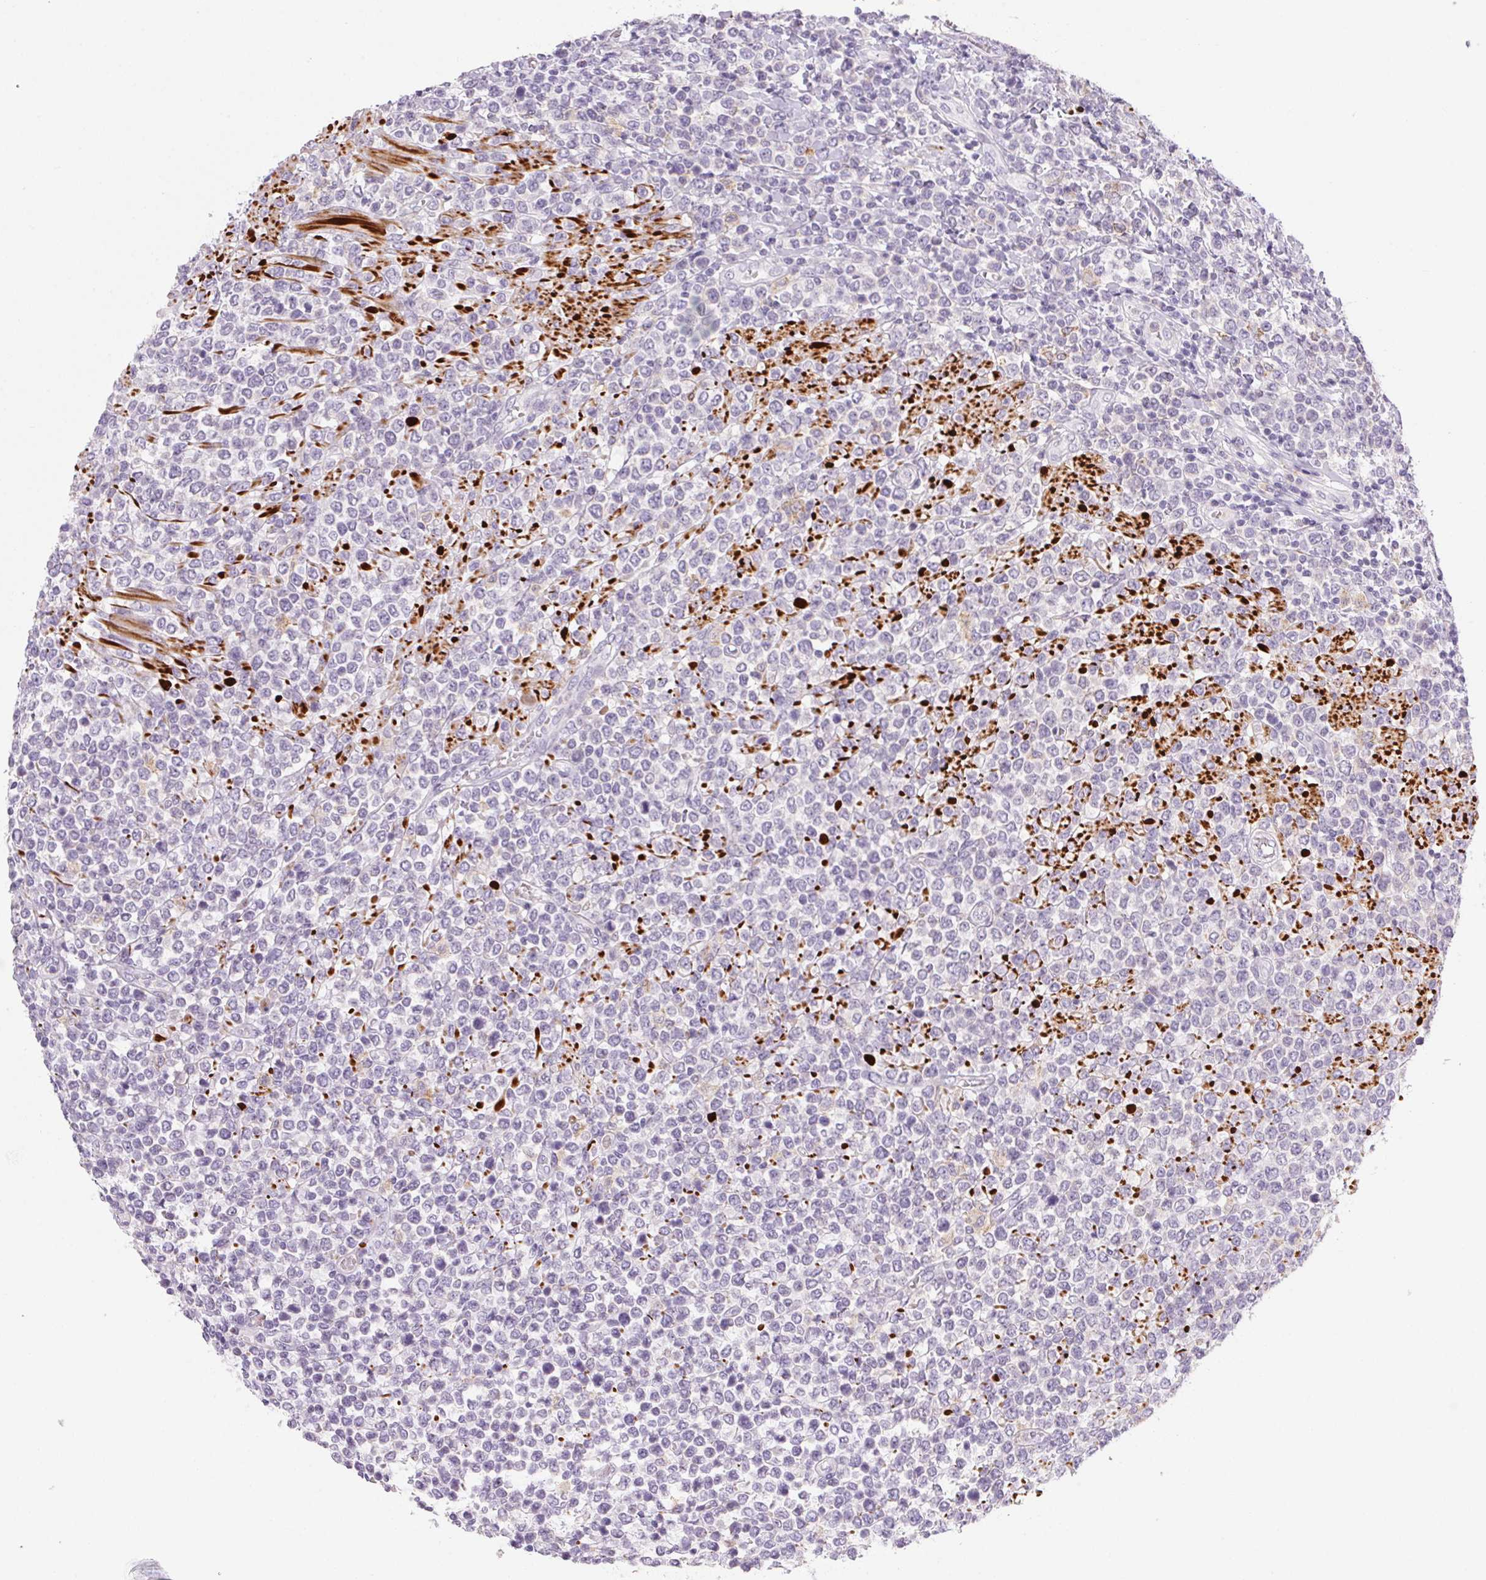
{"staining": {"intensity": "negative", "quantity": "none", "location": "none"}, "tissue": "lymphoma", "cell_type": "Tumor cells", "image_type": "cancer", "snomed": [{"axis": "morphology", "description": "Malignant lymphoma, non-Hodgkin's type, High grade"}, {"axis": "topography", "description": "Soft tissue"}], "caption": "Immunohistochemical staining of lymphoma shows no significant expression in tumor cells. (Stains: DAB IHC with hematoxylin counter stain, Microscopy: brightfield microscopy at high magnification).", "gene": "ECPAS", "patient": {"sex": "female", "age": 56}}